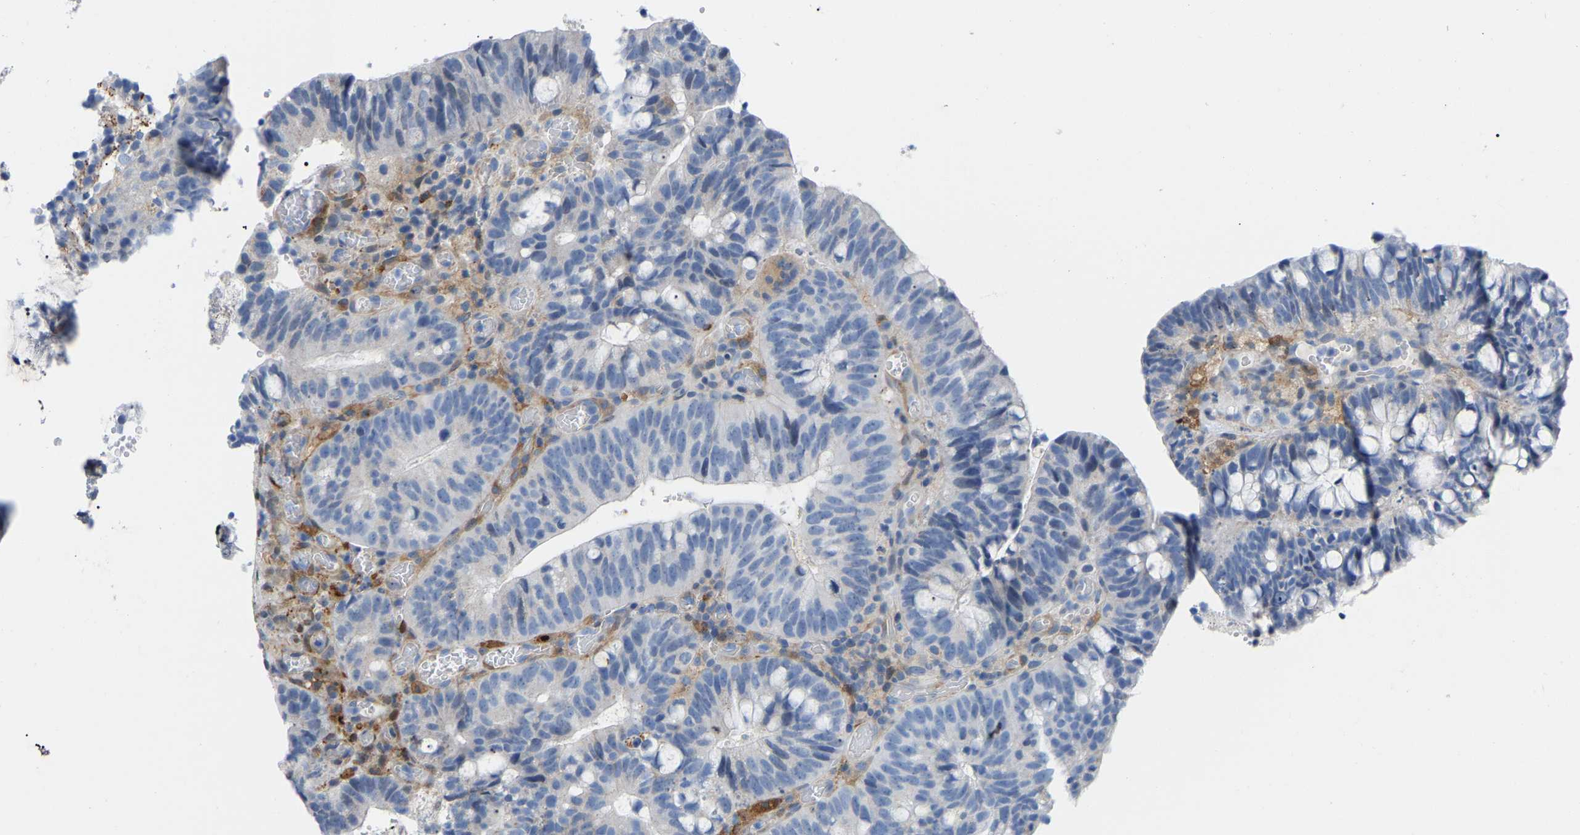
{"staining": {"intensity": "negative", "quantity": "none", "location": "none"}, "tissue": "colorectal cancer", "cell_type": "Tumor cells", "image_type": "cancer", "snomed": [{"axis": "morphology", "description": "Adenocarcinoma, NOS"}, {"axis": "topography", "description": "Colon"}], "caption": "Protein analysis of colorectal cancer reveals no significant staining in tumor cells.", "gene": "ABTB2", "patient": {"sex": "female", "age": 66}}